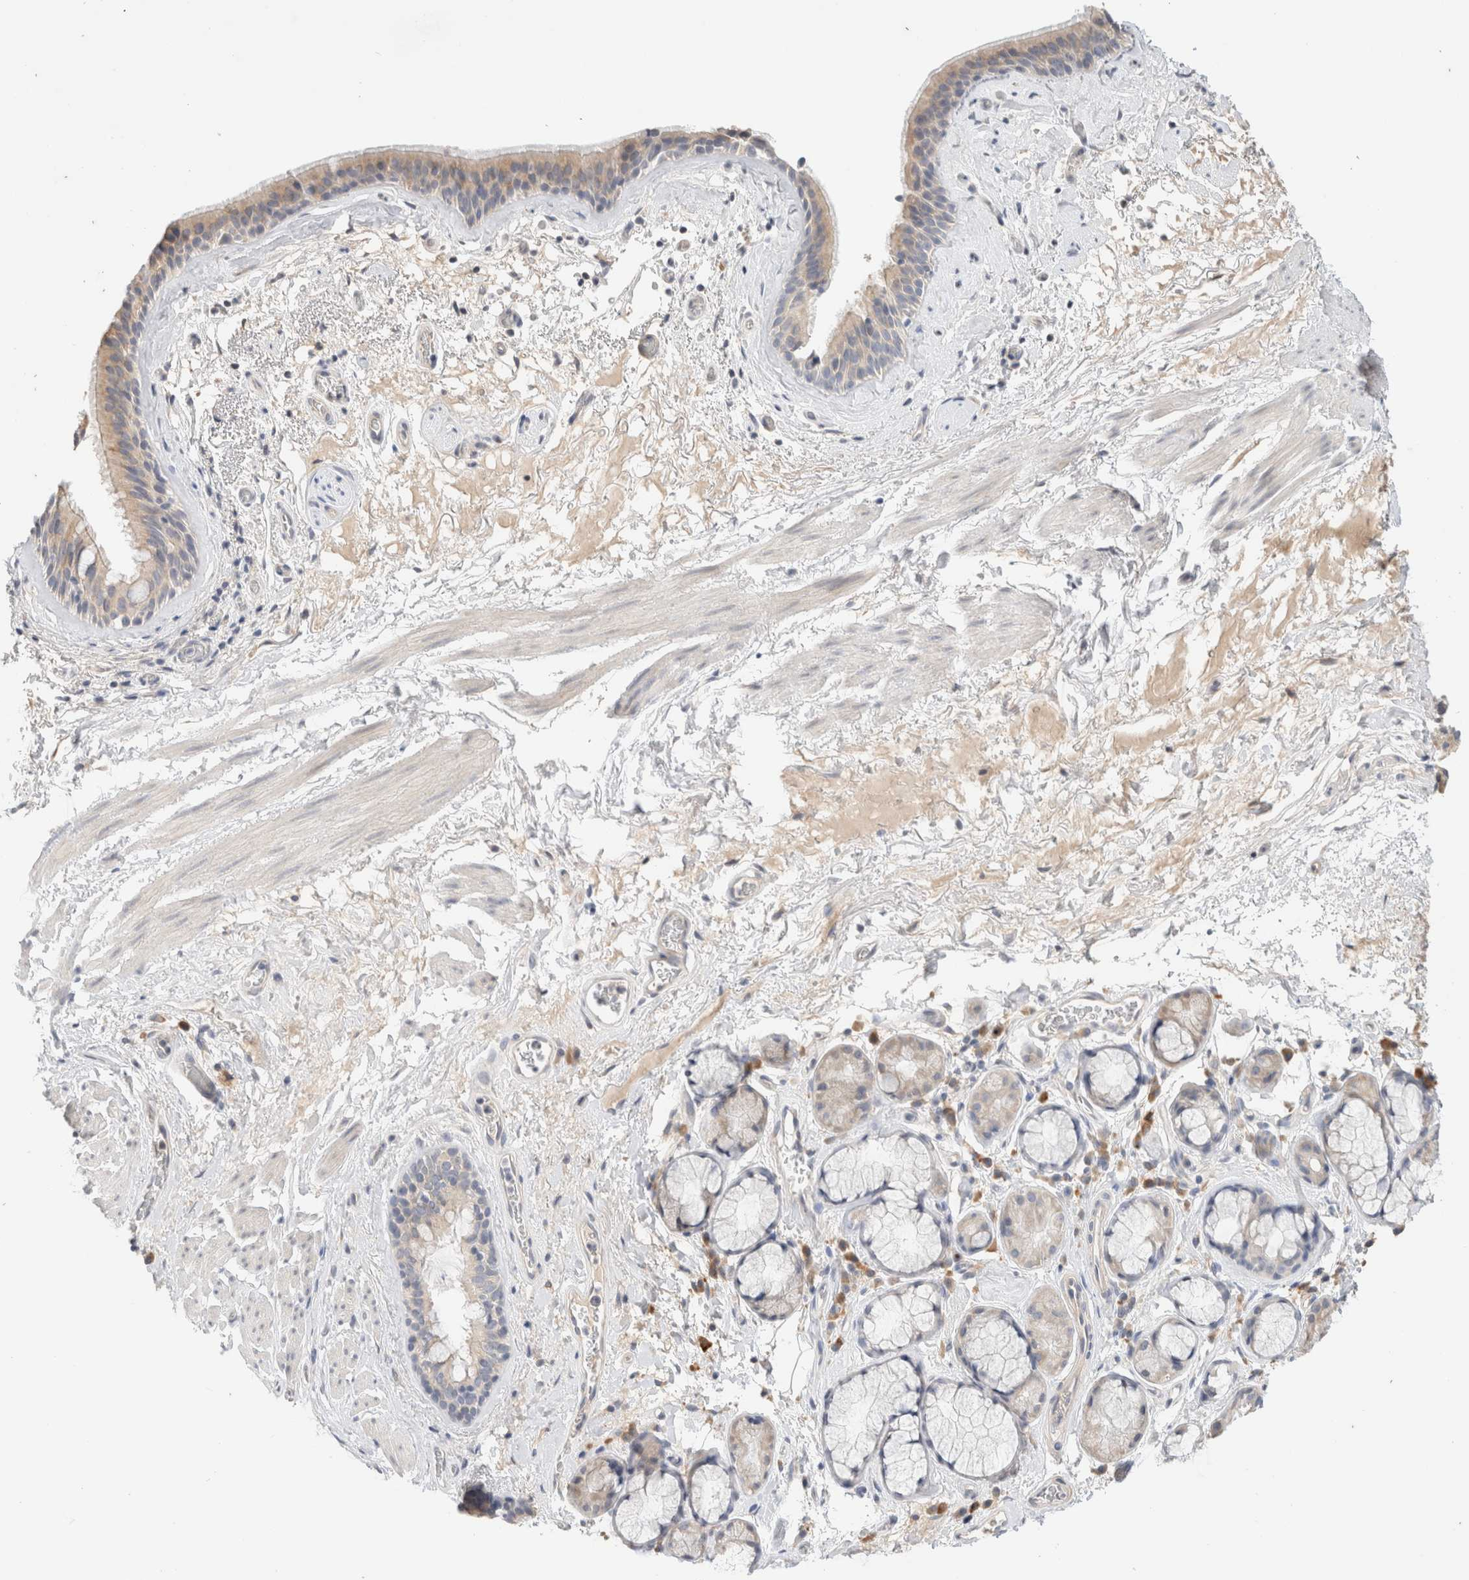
{"staining": {"intensity": "weak", "quantity": "<25%", "location": "cytoplasmic/membranous"}, "tissue": "bronchus", "cell_type": "Respiratory epithelial cells", "image_type": "normal", "snomed": [{"axis": "morphology", "description": "Normal tissue, NOS"}, {"axis": "topography", "description": "Cartilage tissue"}], "caption": "Human bronchus stained for a protein using IHC reveals no expression in respiratory epithelial cells.", "gene": "SPRTN", "patient": {"sex": "female", "age": 63}}